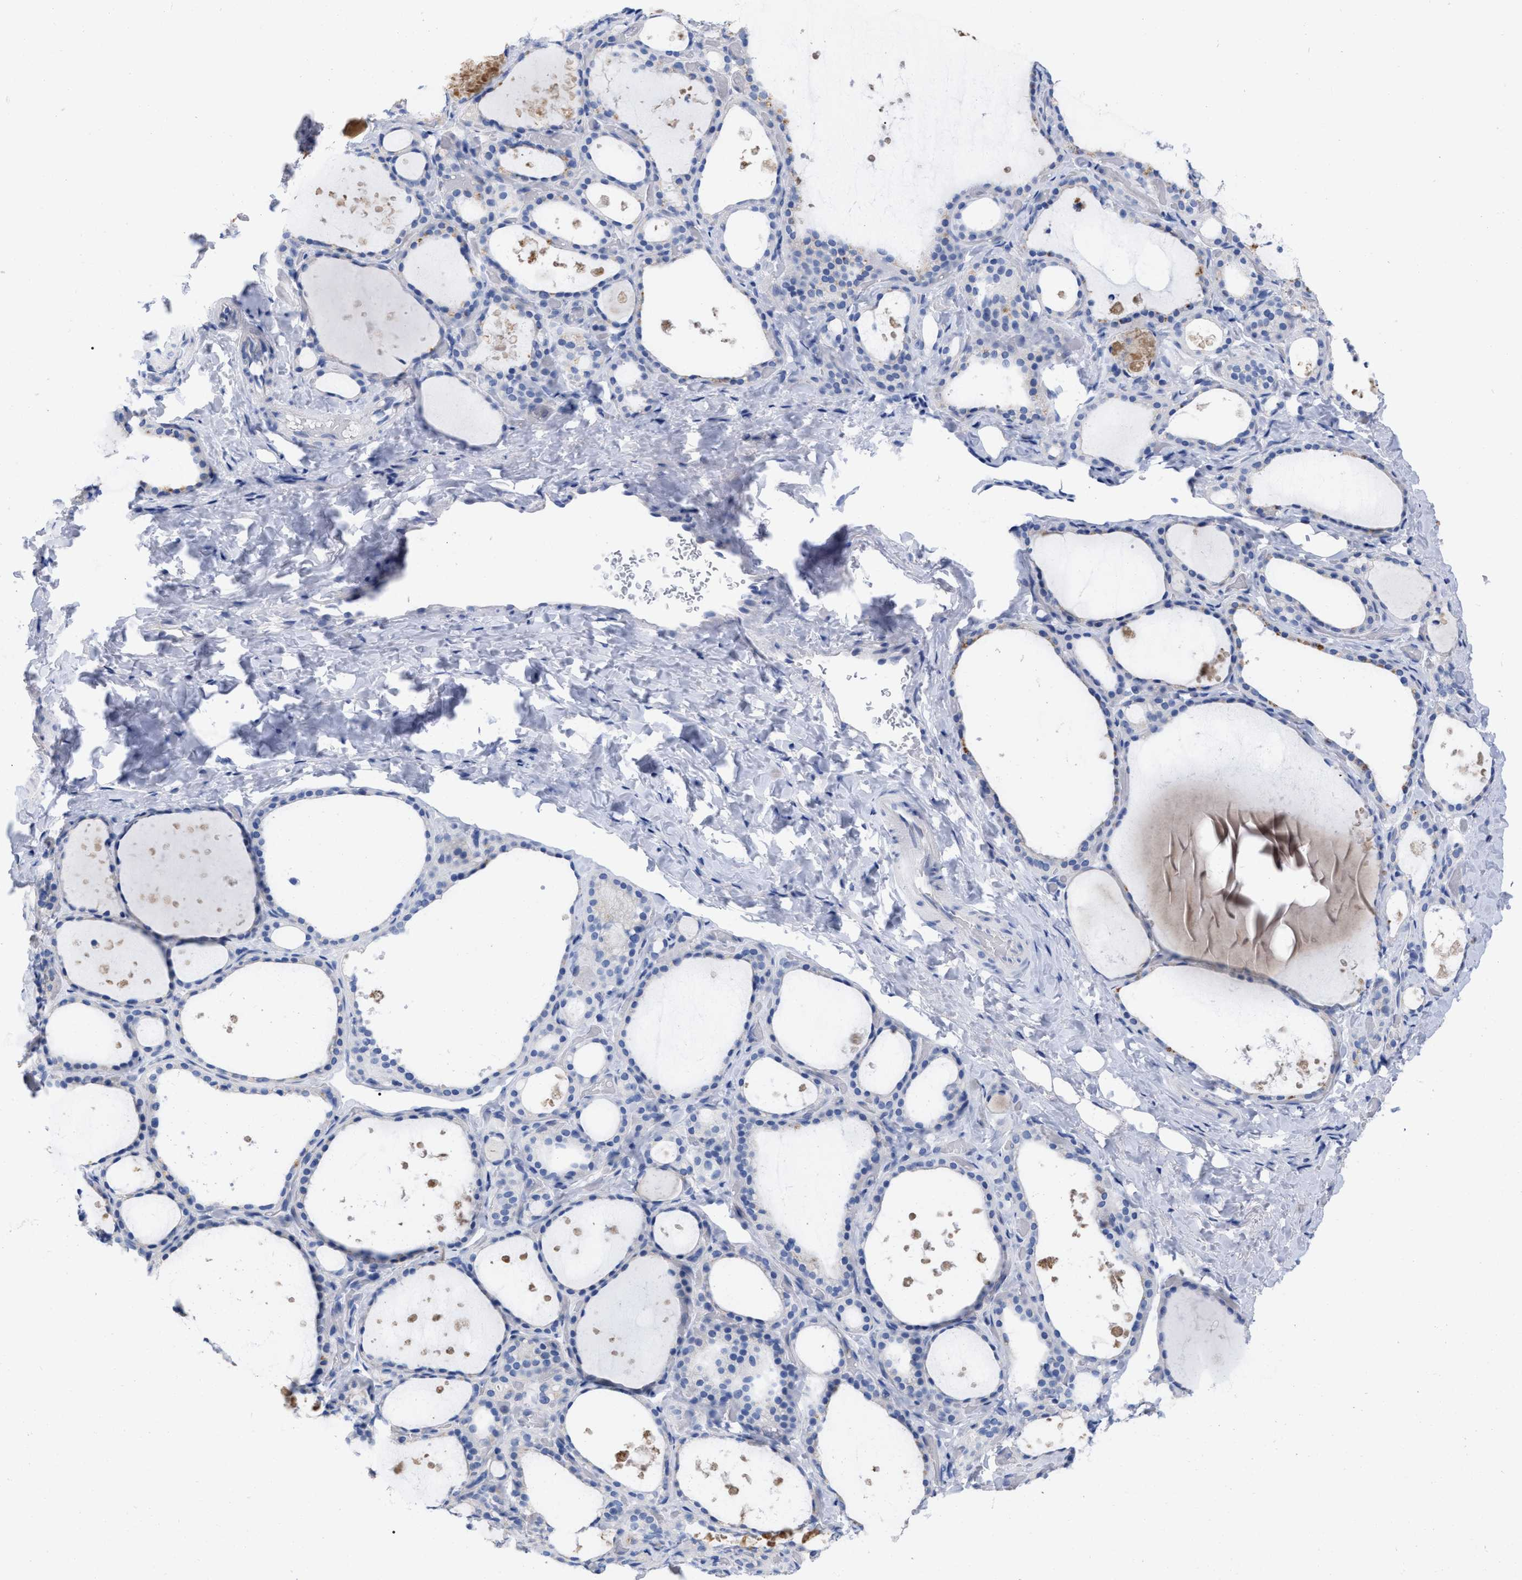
{"staining": {"intensity": "negative", "quantity": "none", "location": "none"}, "tissue": "thyroid gland", "cell_type": "Glandular cells", "image_type": "normal", "snomed": [{"axis": "morphology", "description": "Normal tissue, NOS"}, {"axis": "topography", "description": "Thyroid gland"}], "caption": "Glandular cells show no significant protein positivity in benign thyroid gland.", "gene": "HAPLN1", "patient": {"sex": "female", "age": 44}}